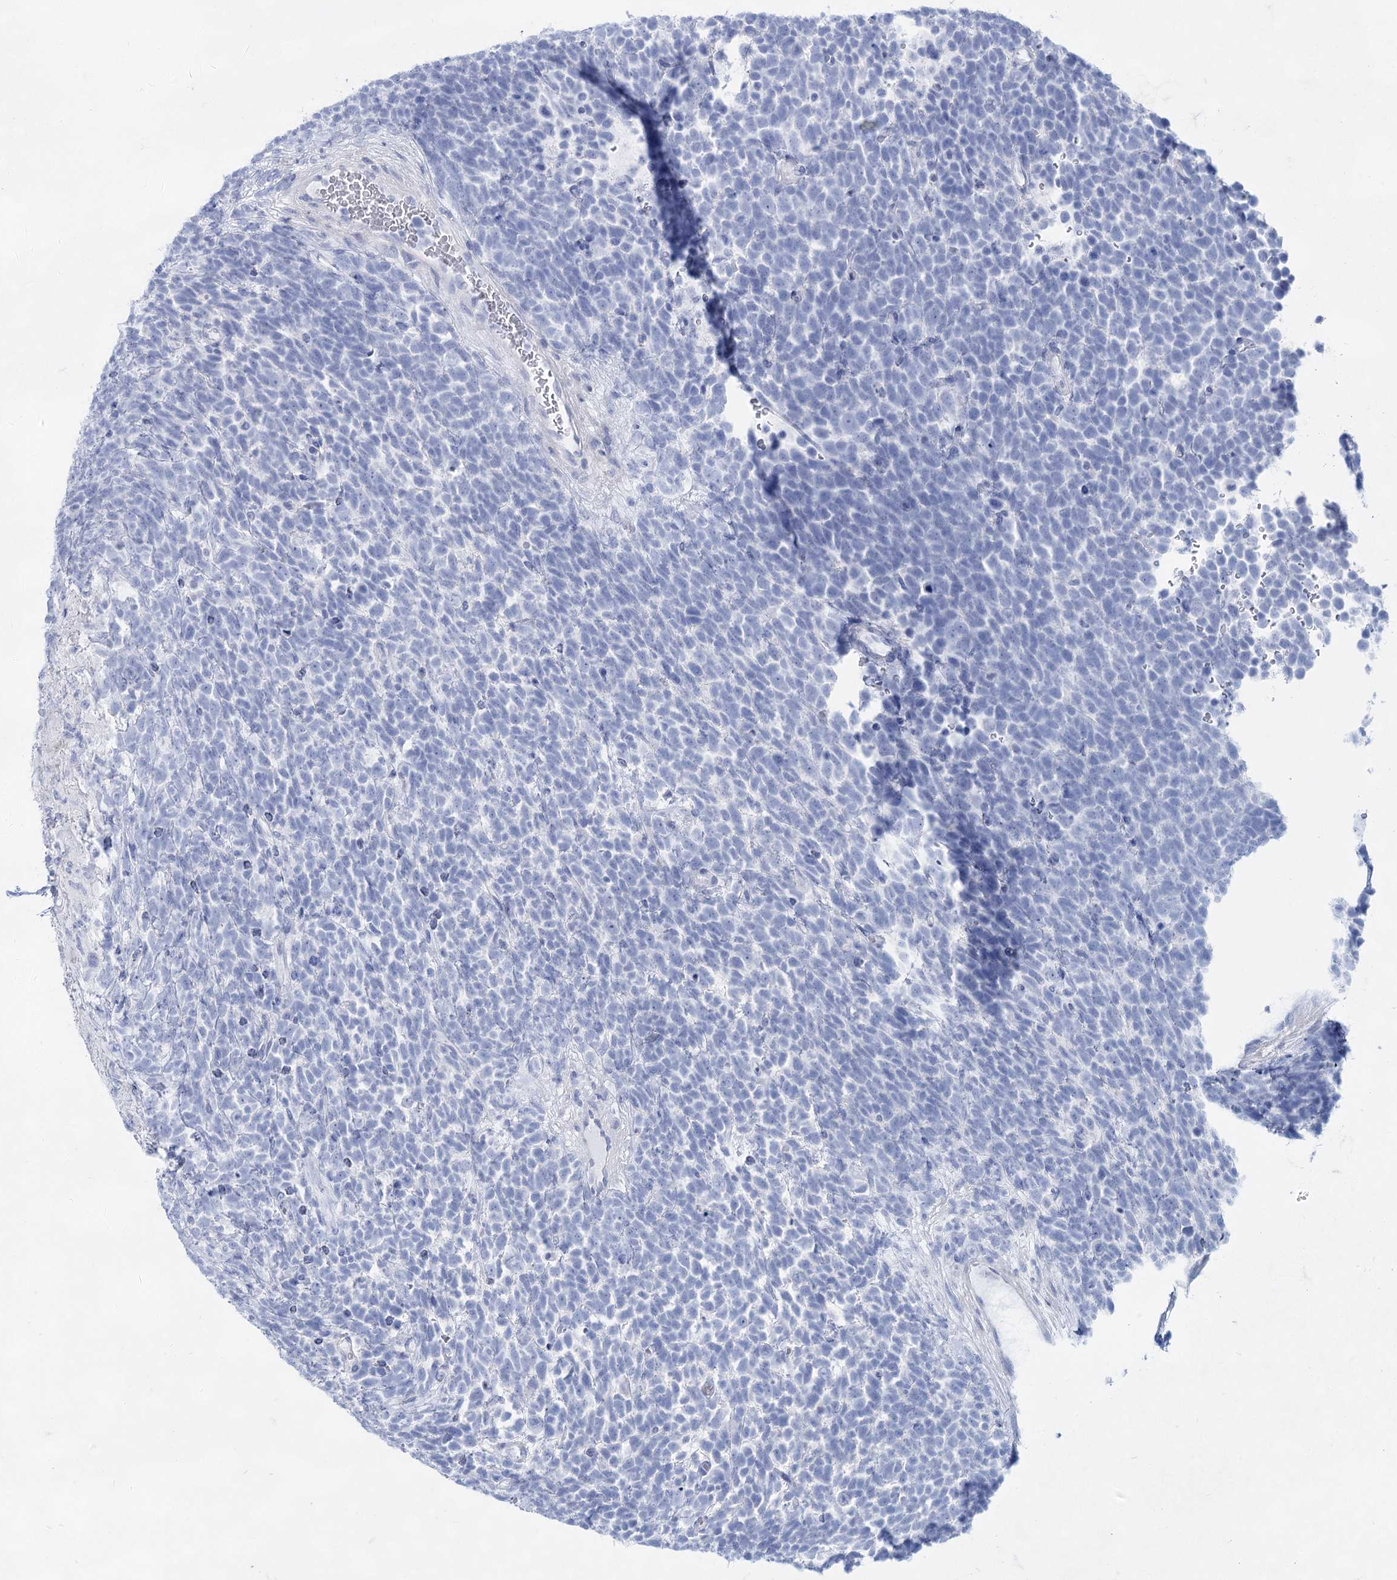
{"staining": {"intensity": "negative", "quantity": "none", "location": "none"}, "tissue": "urothelial cancer", "cell_type": "Tumor cells", "image_type": "cancer", "snomed": [{"axis": "morphology", "description": "Urothelial carcinoma, High grade"}, {"axis": "topography", "description": "Urinary bladder"}], "caption": "Immunohistochemistry image of neoplastic tissue: human urothelial cancer stained with DAB reveals no significant protein expression in tumor cells.", "gene": "ACRV1", "patient": {"sex": "female", "age": 82}}